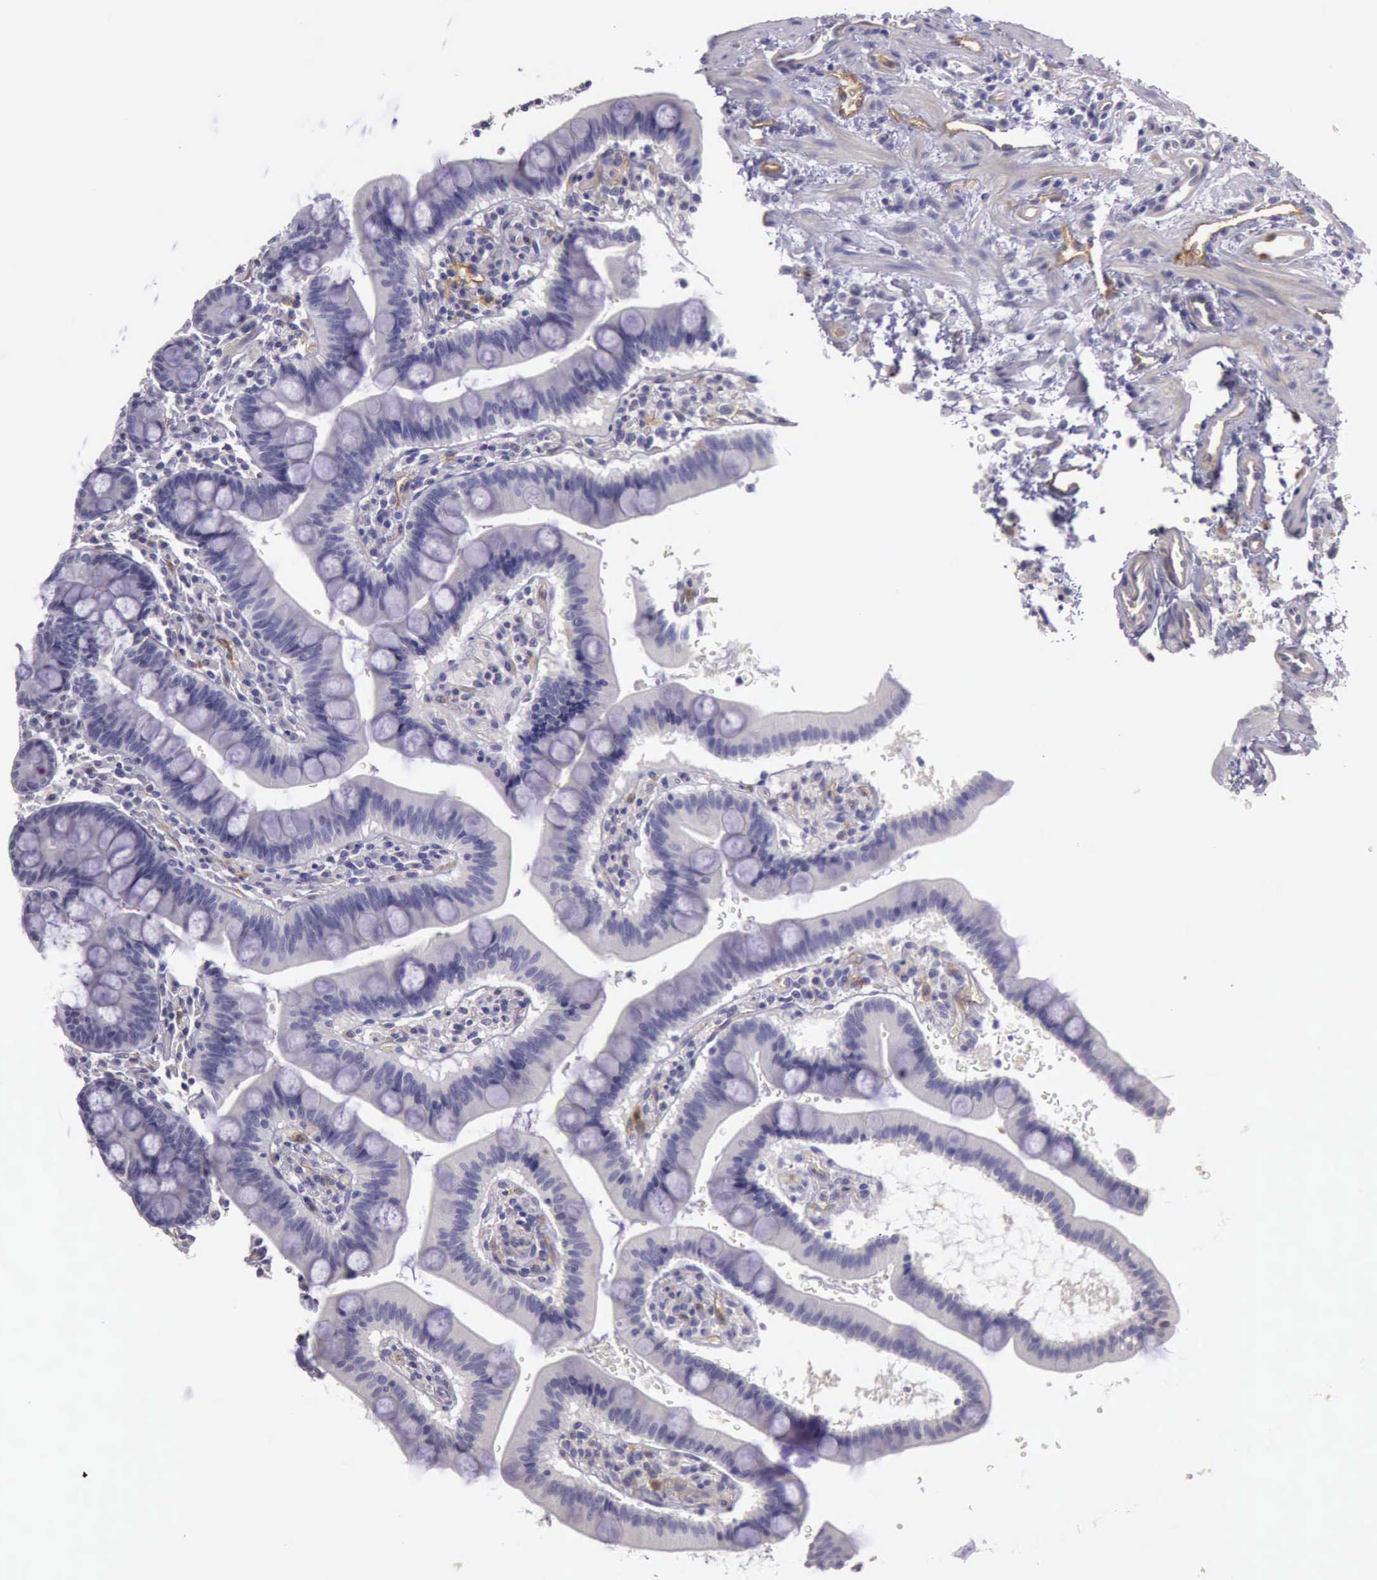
{"staining": {"intensity": "negative", "quantity": "none", "location": "none"}, "tissue": "duodenum", "cell_type": "Glandular cells", "image_type": "normal", "snomed": [{"axis": "morphology", "description": "Normal tissue, NOS"}, {"axis": "topography", "description": "Pancreas"}, {"axis": "topography", "description": "Duodenum"}], "caption": "Protein analysis of unremarkable duodenum reveals no significant staining in glandular cells. (DAB (3,3'-diaminobenzidine) IHC visualized using brightfield microscopy, high magnification).", "gene": "TCEANC", "patient": {"sex": "male", "age": 79}}